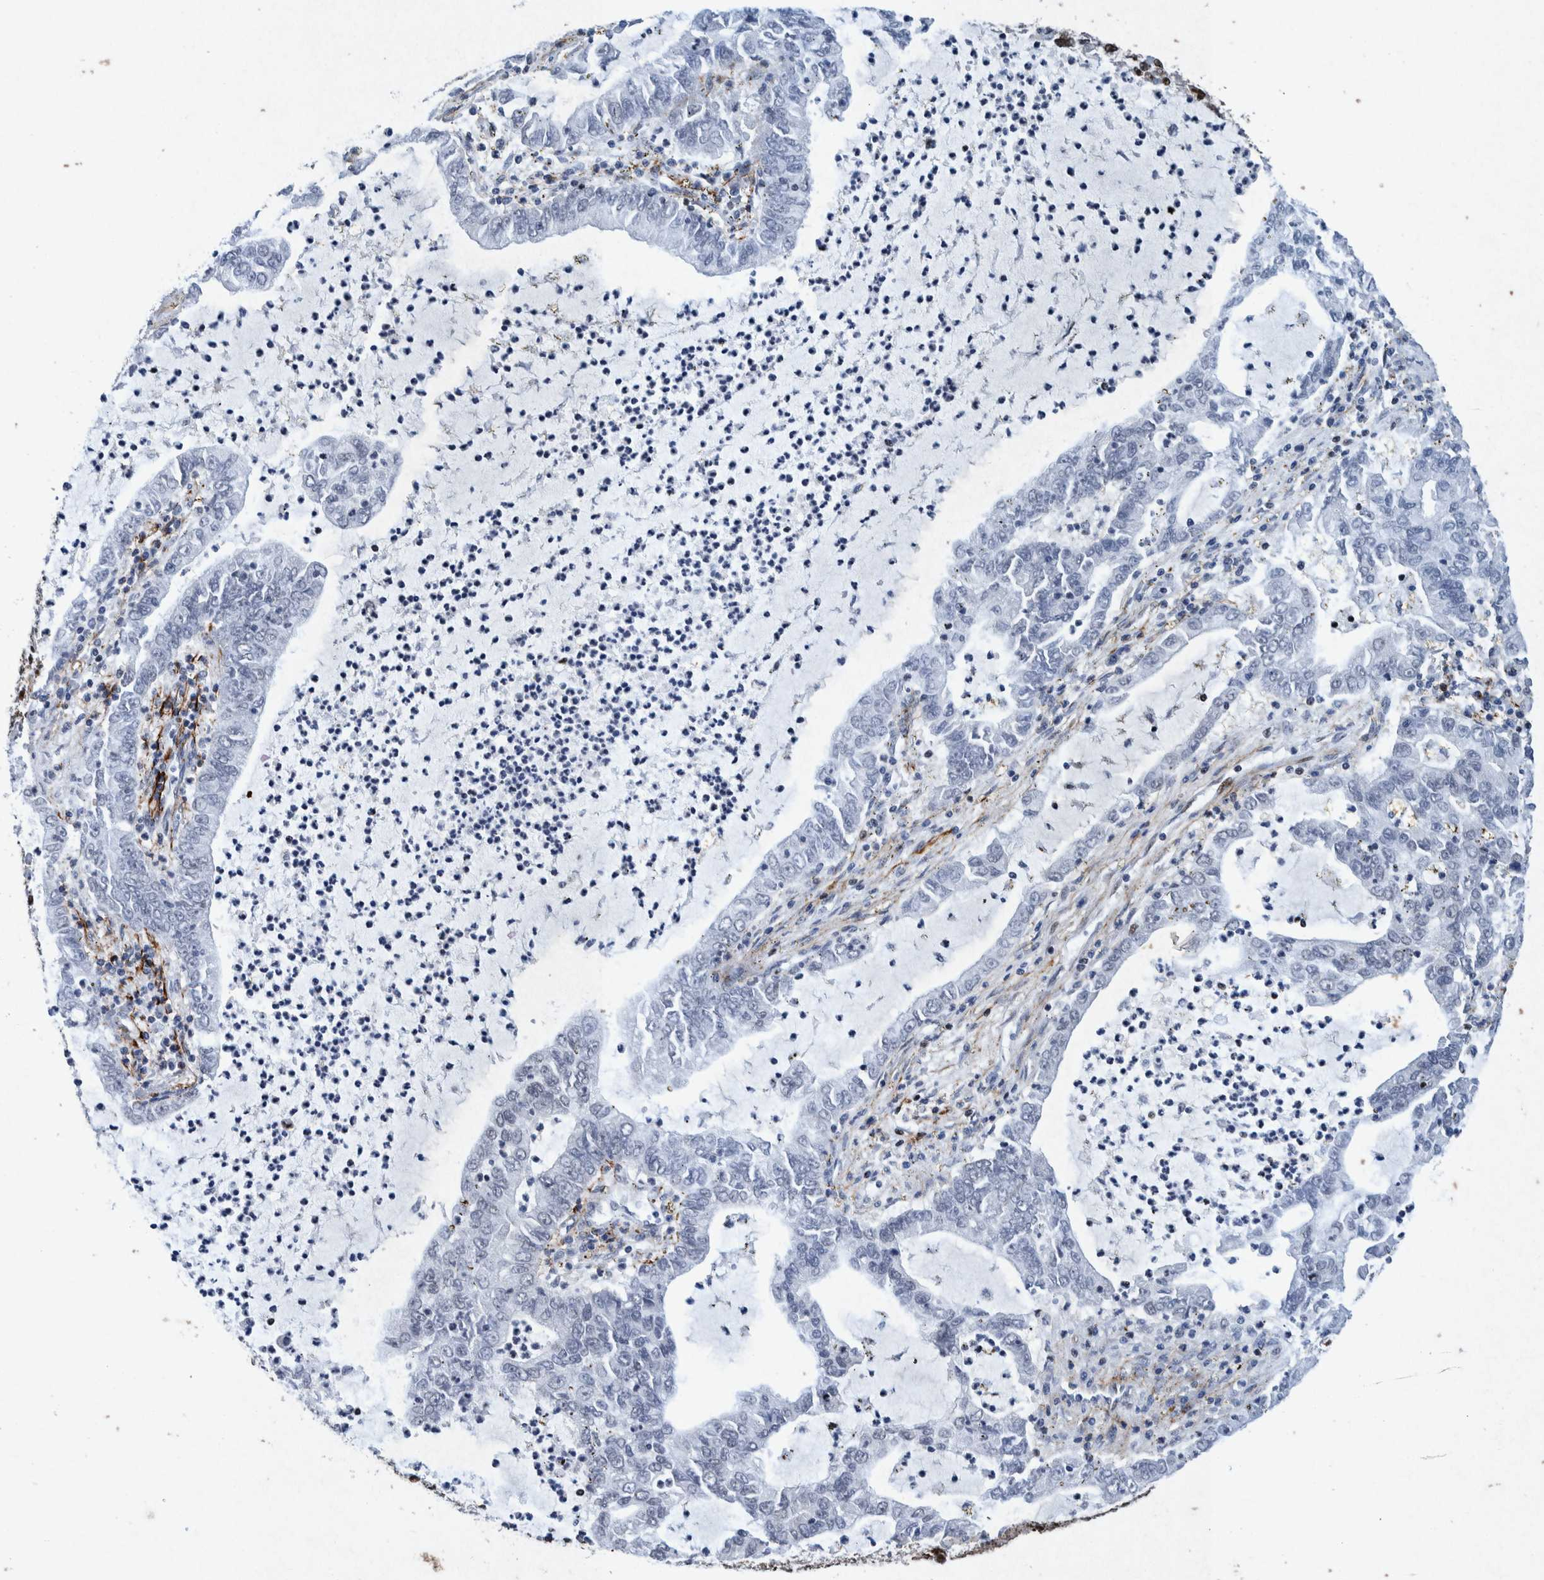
{"staining": {"intensity": "strong", "quantity": "25%-75%", "location": "nuclear"}, "tissue": "lung cancer", "cell_type": "Tumor cells", "image_type": "cancer", "snomed": [{"axis": "morphology", "description": "Adenocarcinoma, NOS"}, {"axis": "topography", "description": "Lung"}], "caption": "Protein staining by IHC demonstrates strong nuclear expression in about 25%-75% of tumor cells in lung adenocarcinoma.", "gene": "TAF10", "patient": {"sex": "female", "age": 51}}